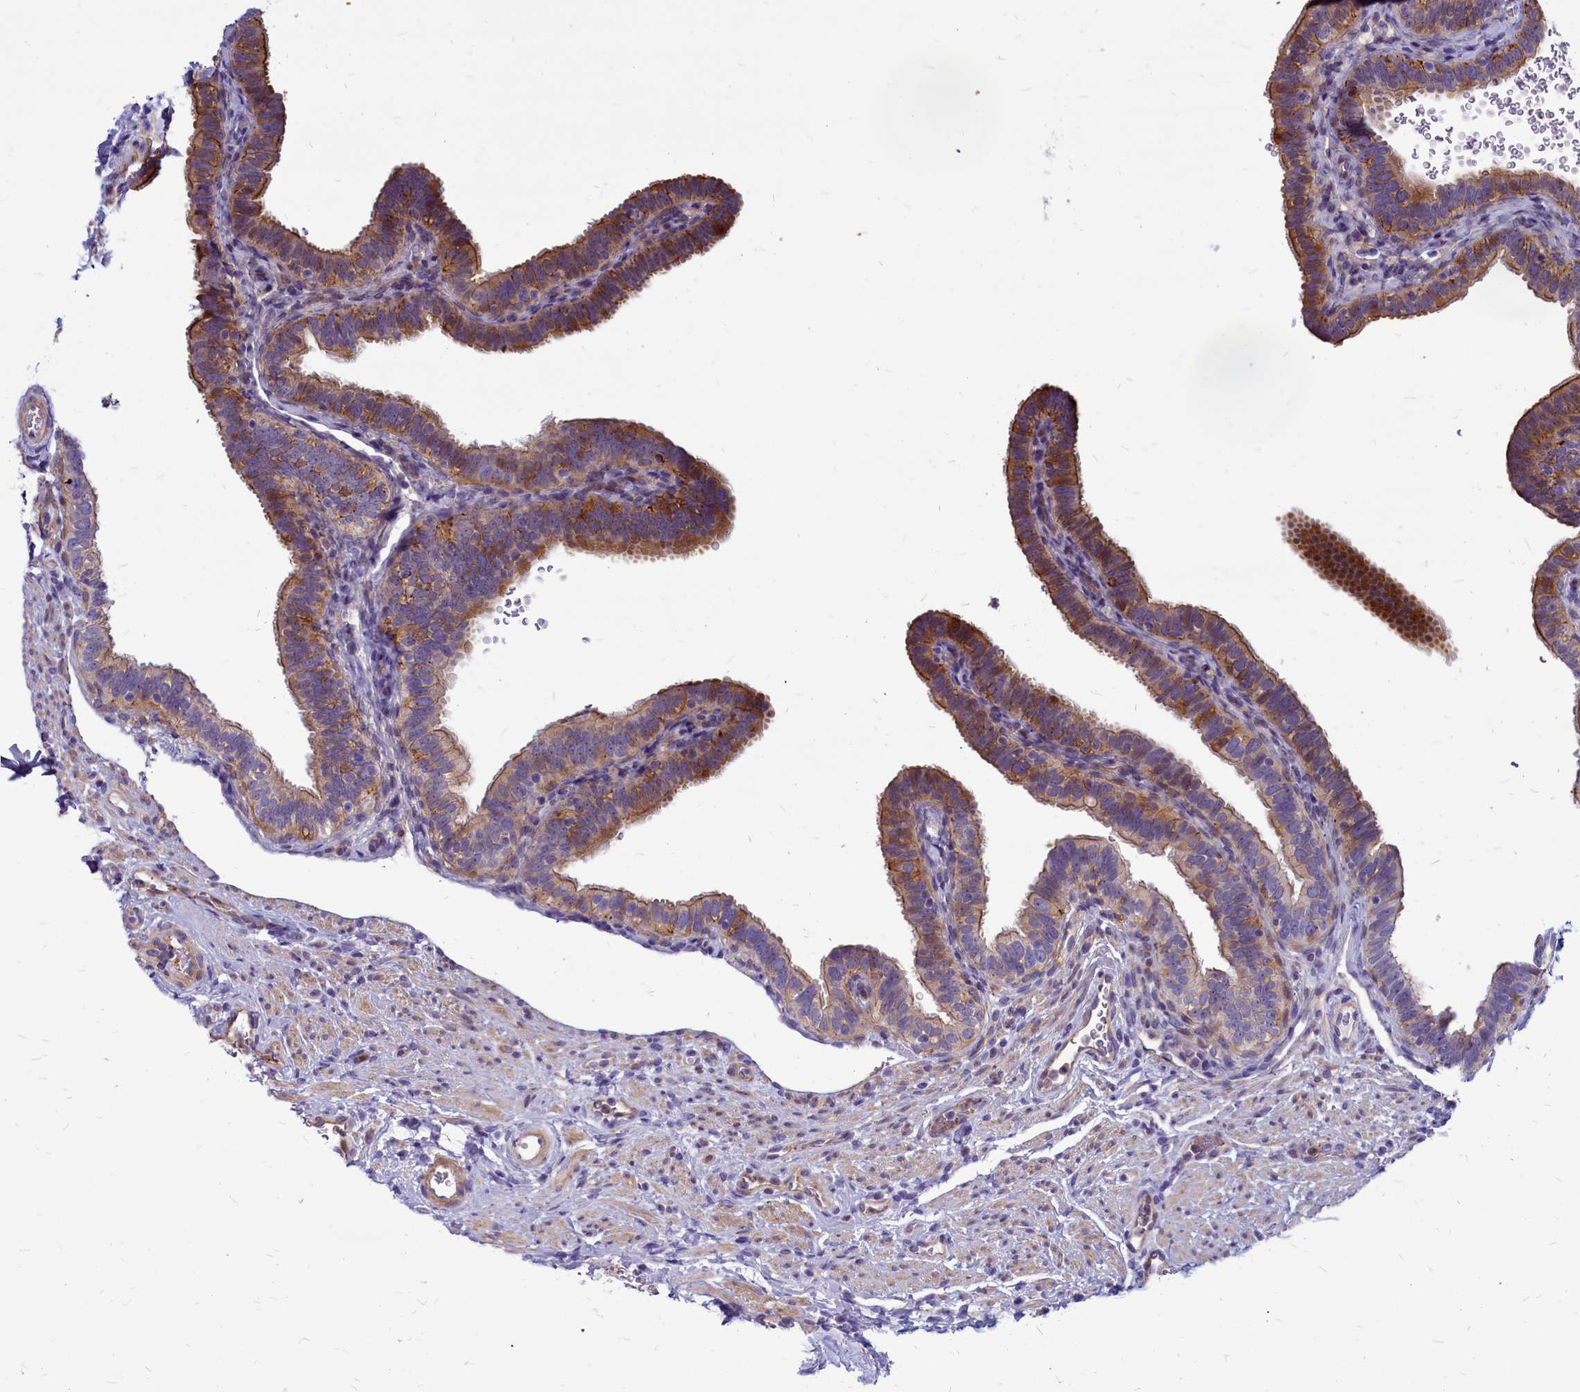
{"staining": {"intensity": "moderate", "quantity": ">75%", "location": "cytoplasmic/membranous"}, "tissue": "fallopian tube", "cell_type": "Glandular cells", "image_type": "normal", "snomed": [{"axis": "morphology", "description": "Normal tissue, NOS"}, {"axis": "topography", "description": "Fallopian tube"}], "caption": "IHC photomicrograph of benign fallopian tube: human fallopian tube stained using immunohistochemistry (IHC) demonstrates medium levels of moderate protein expression localized specifically in the cytoplasmic/membranous of glandular cells, appearing as a cytoplasmic/membranous brown color.", "gene": "TTC5", "patient": {"sex": "female", "age": 41}}